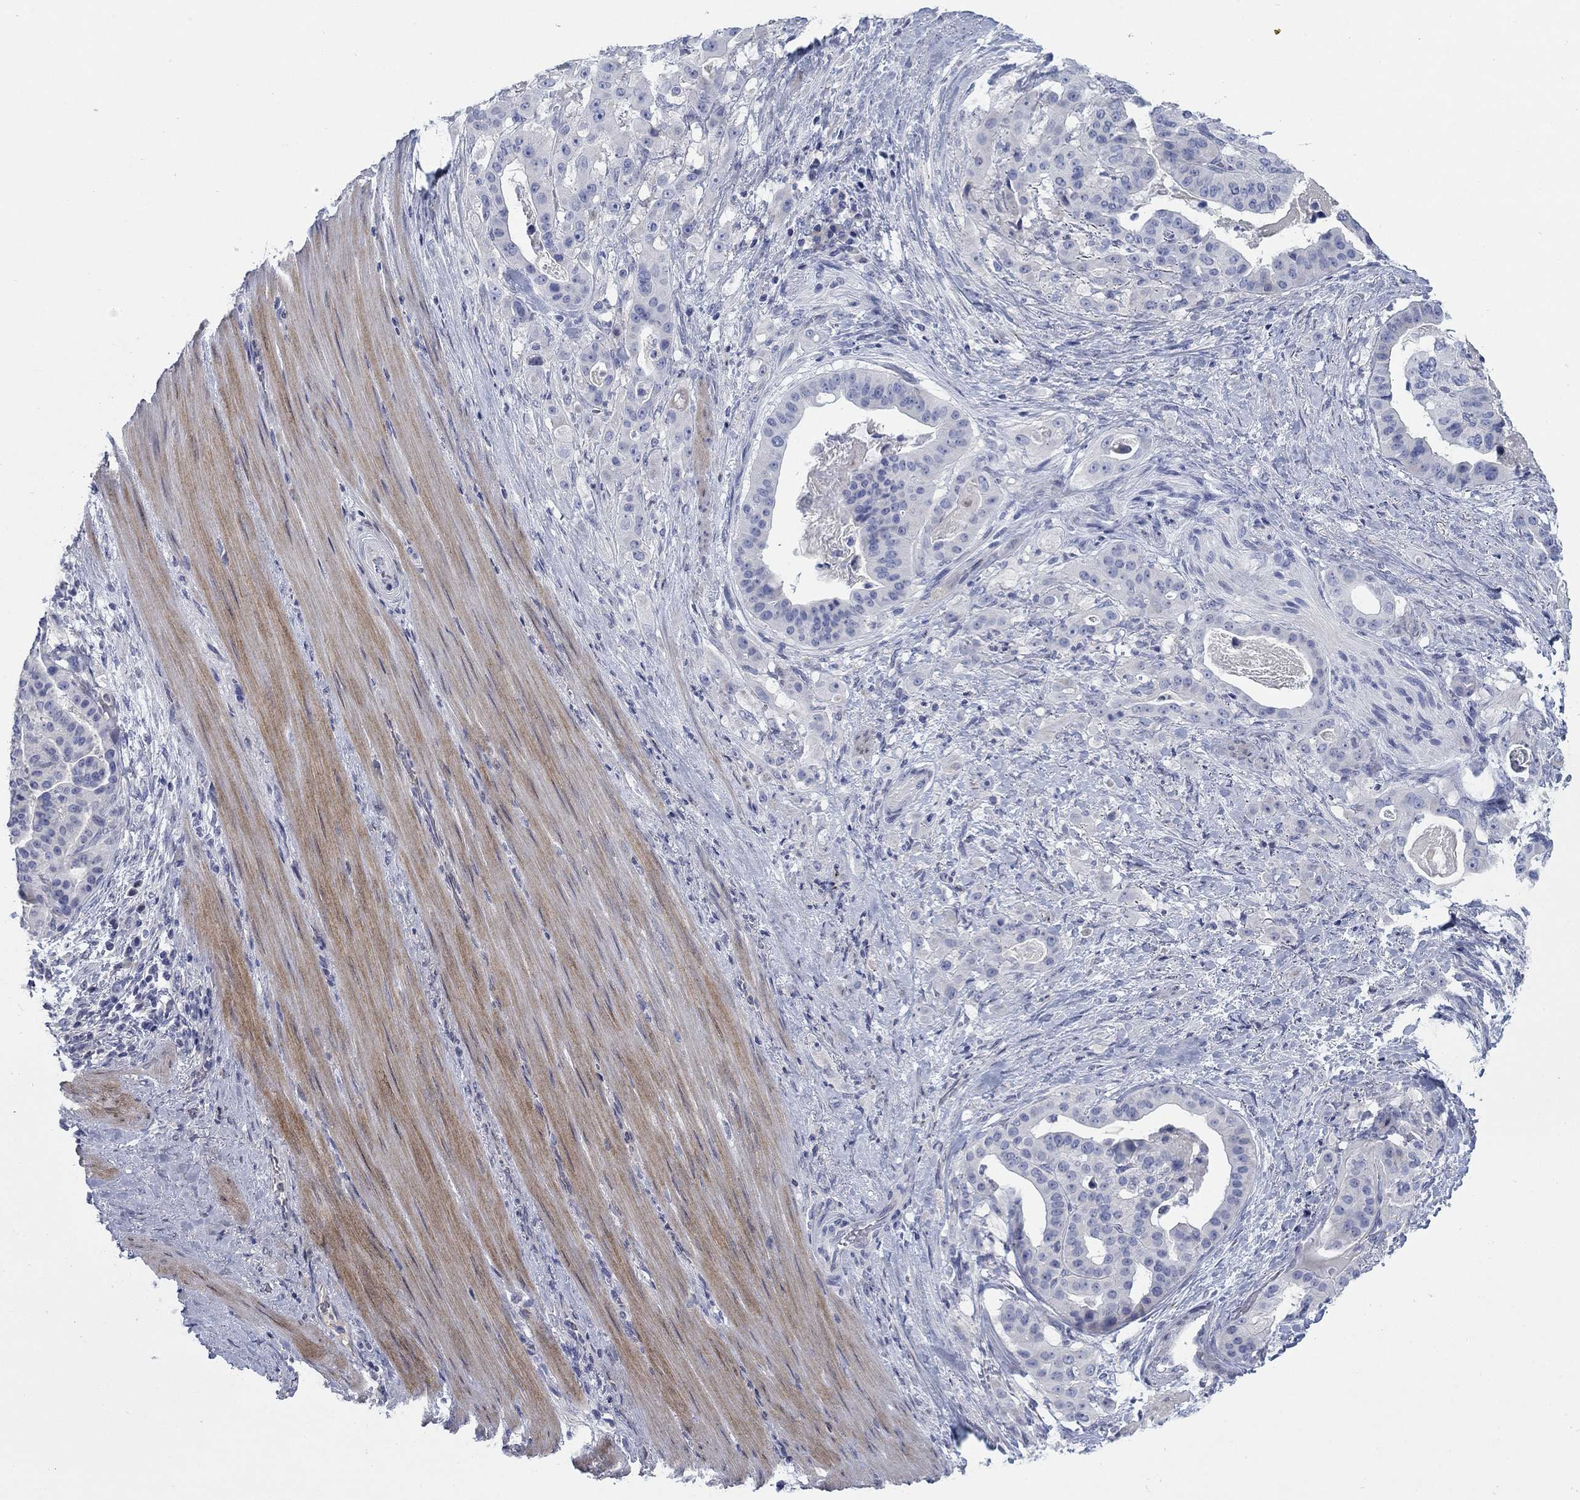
{"staining": {"intensity": "negative", "quantity": "none", "location": "none"}, "tissue": "stomach cancer", "cell_type": "Tumor cells", "image_type": "cancer", "snomed": [{"axis": "morphology", "description": "Adenocarcinoma, NOS"}, {"axis": "topography", "description": "Stomach"}], "caption": "Tumor cells are negative for brown protein staining in stomach adenocarcinoma. Nuclei are stained in blue.", "gene": "TMEM249", "patient": {"sex": "male", "age": 48}}